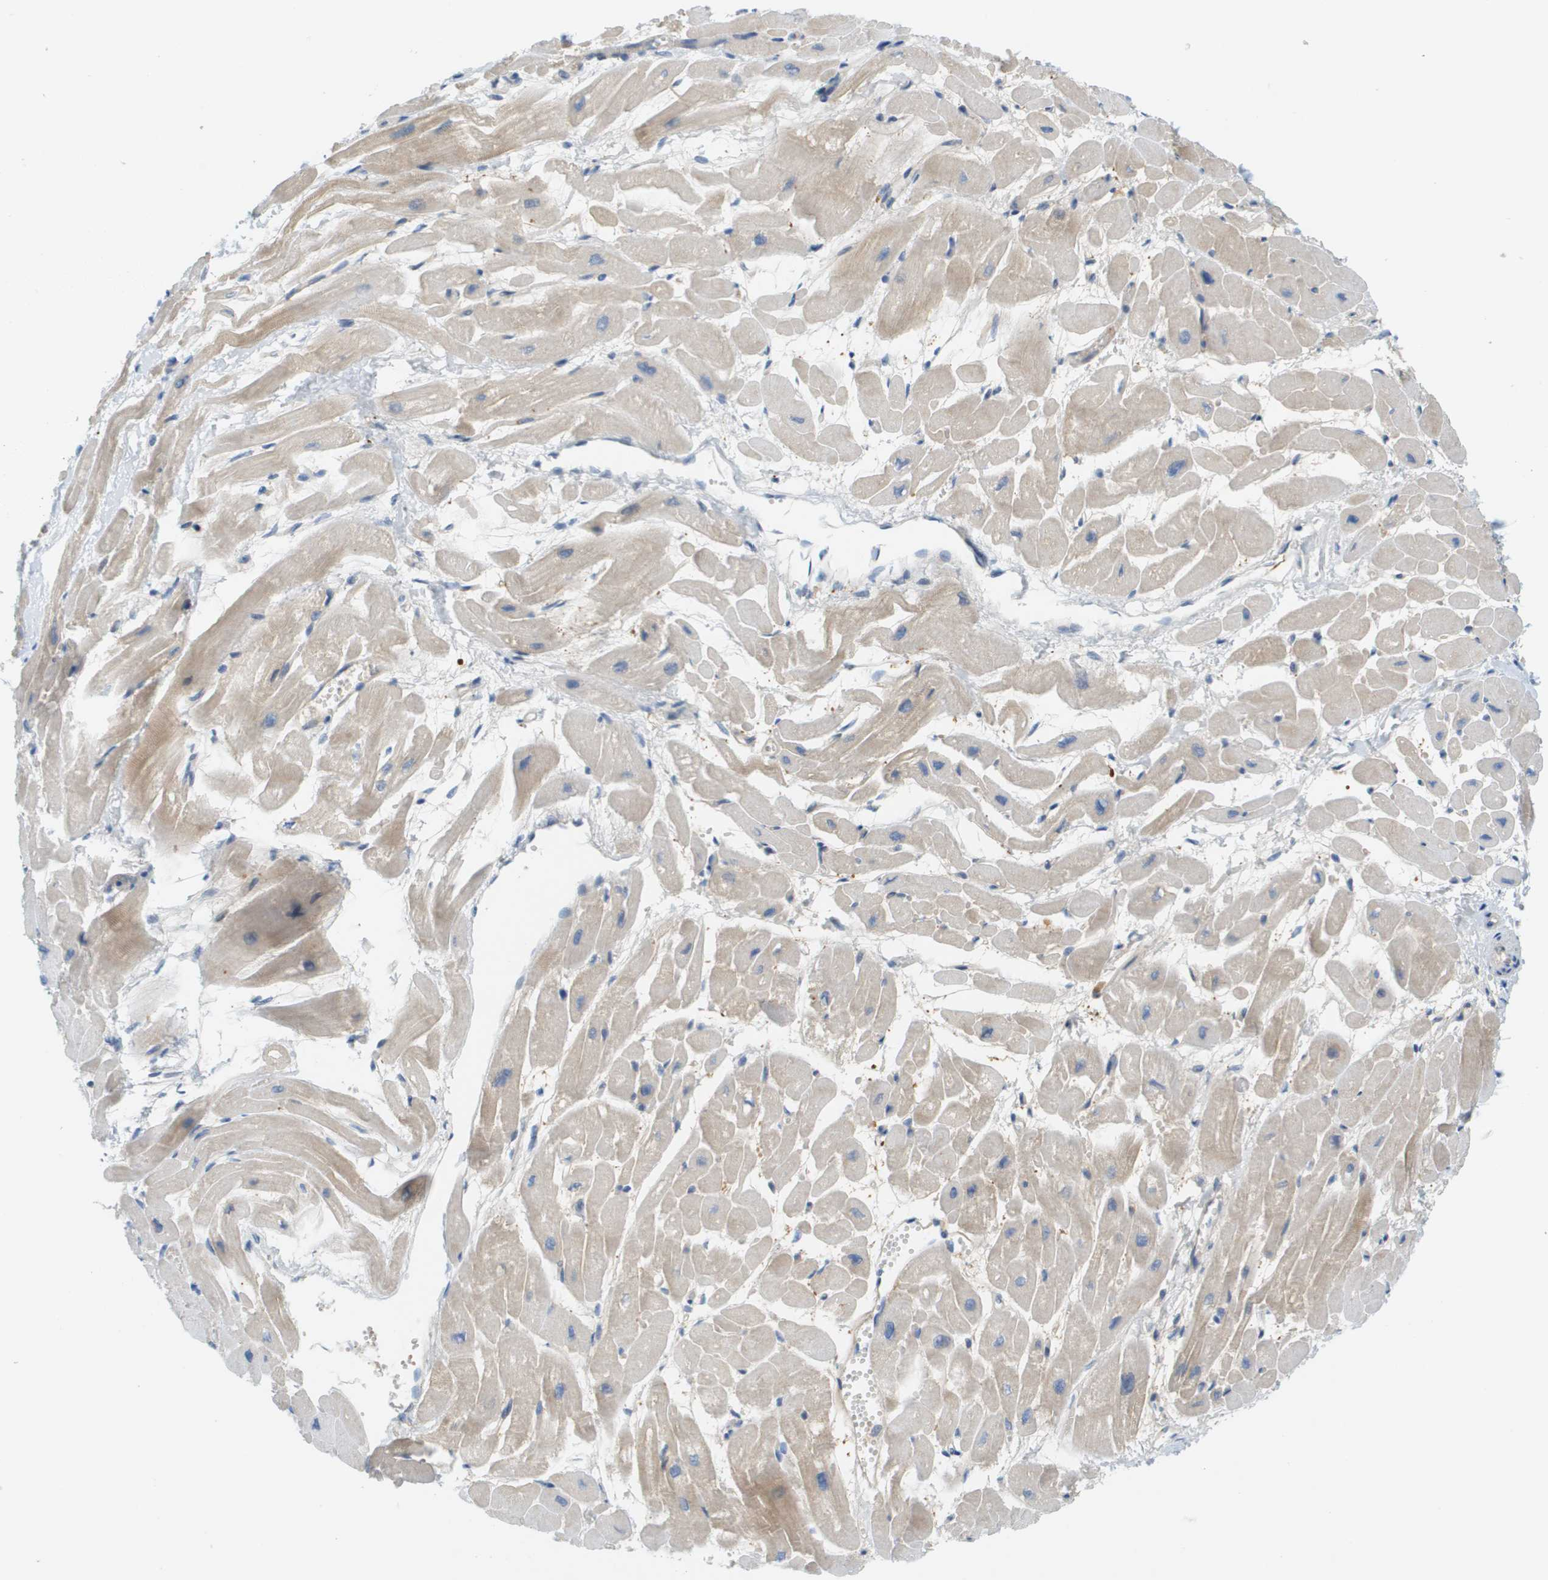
{"staining": {"intensity": "weak", "quantity": "25%-75%", "location": "cytoplasmic/membranous"}, "tissue": "heart muscle", "cell_type": "Cardiomyocytes", "image_type": "normal", "snomed": [{"axis": "morphology", "description": "Normal tissue, NOS"}, {"axis": "topography", "description": "Heart"}], "caption": "About 25%-75% of cardiomyocytes in benign human heart muscle reveal weak cytoplasmic/membranous protein positivity as visualized by brown immunohistochemical staining.", "gene": "CUL9", "patient": {"sex": "male", "age": 45}}